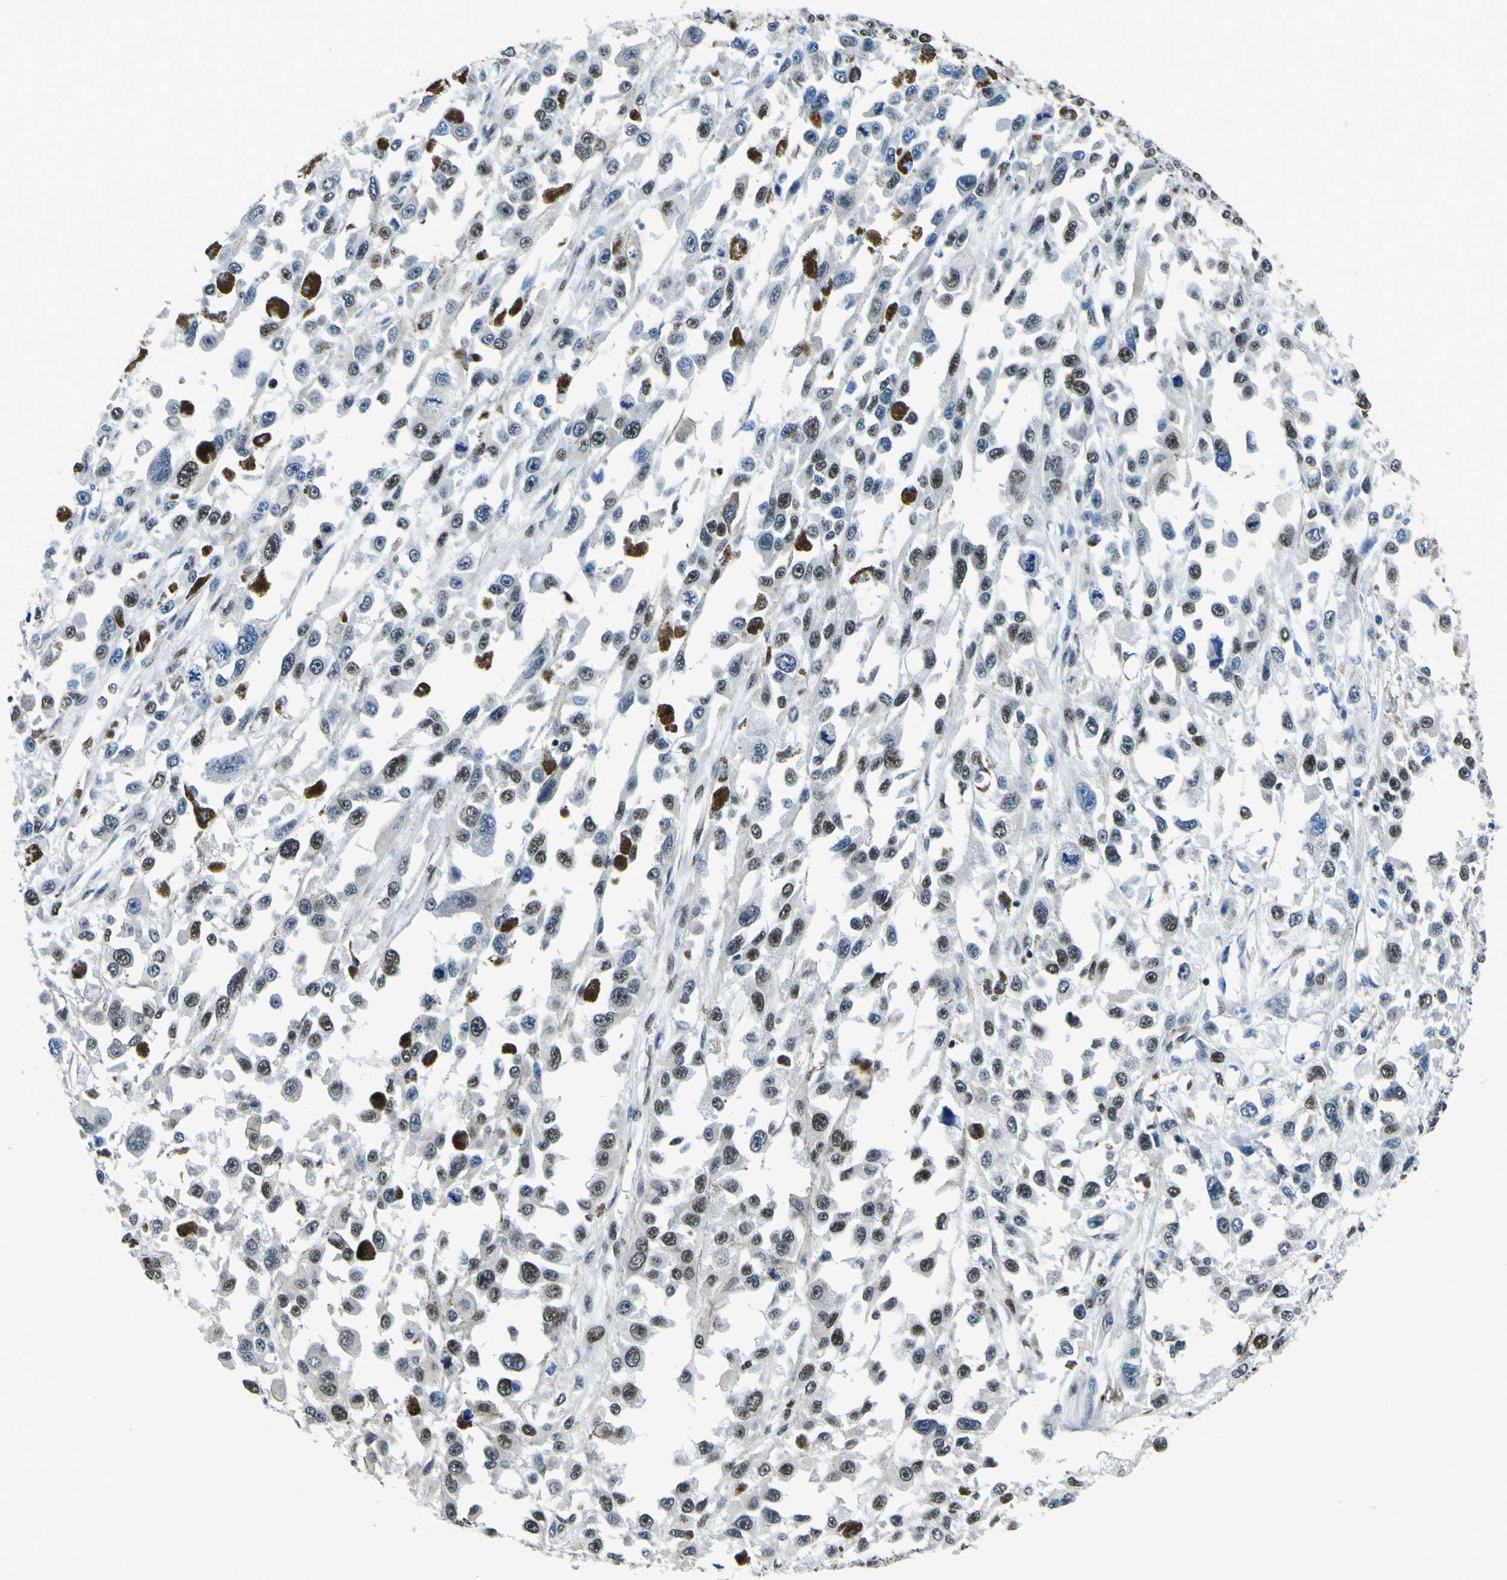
{"staining": {"intensity": "moderate", "quantity": ">75%", "location": "nuclear"}, "tissue": "melanoma", "cell_type": "Tumor cells", "image_type": "cancer", "snomed": [{"axis": "morphology", "description": "Malignant melanoma, Metastatic site"}, {"axis": "topography", "description": "Lymph node"}], "caption": "The histopathology image reveals a brown stain indicating the presence of a protein in the nuclear of tumor cells in malignant melanoma (metastatic site). (IHC, brightfield microscopy, high magnification).", "gene": "SP1", "patient": {"sex": "male", "age": 59}}